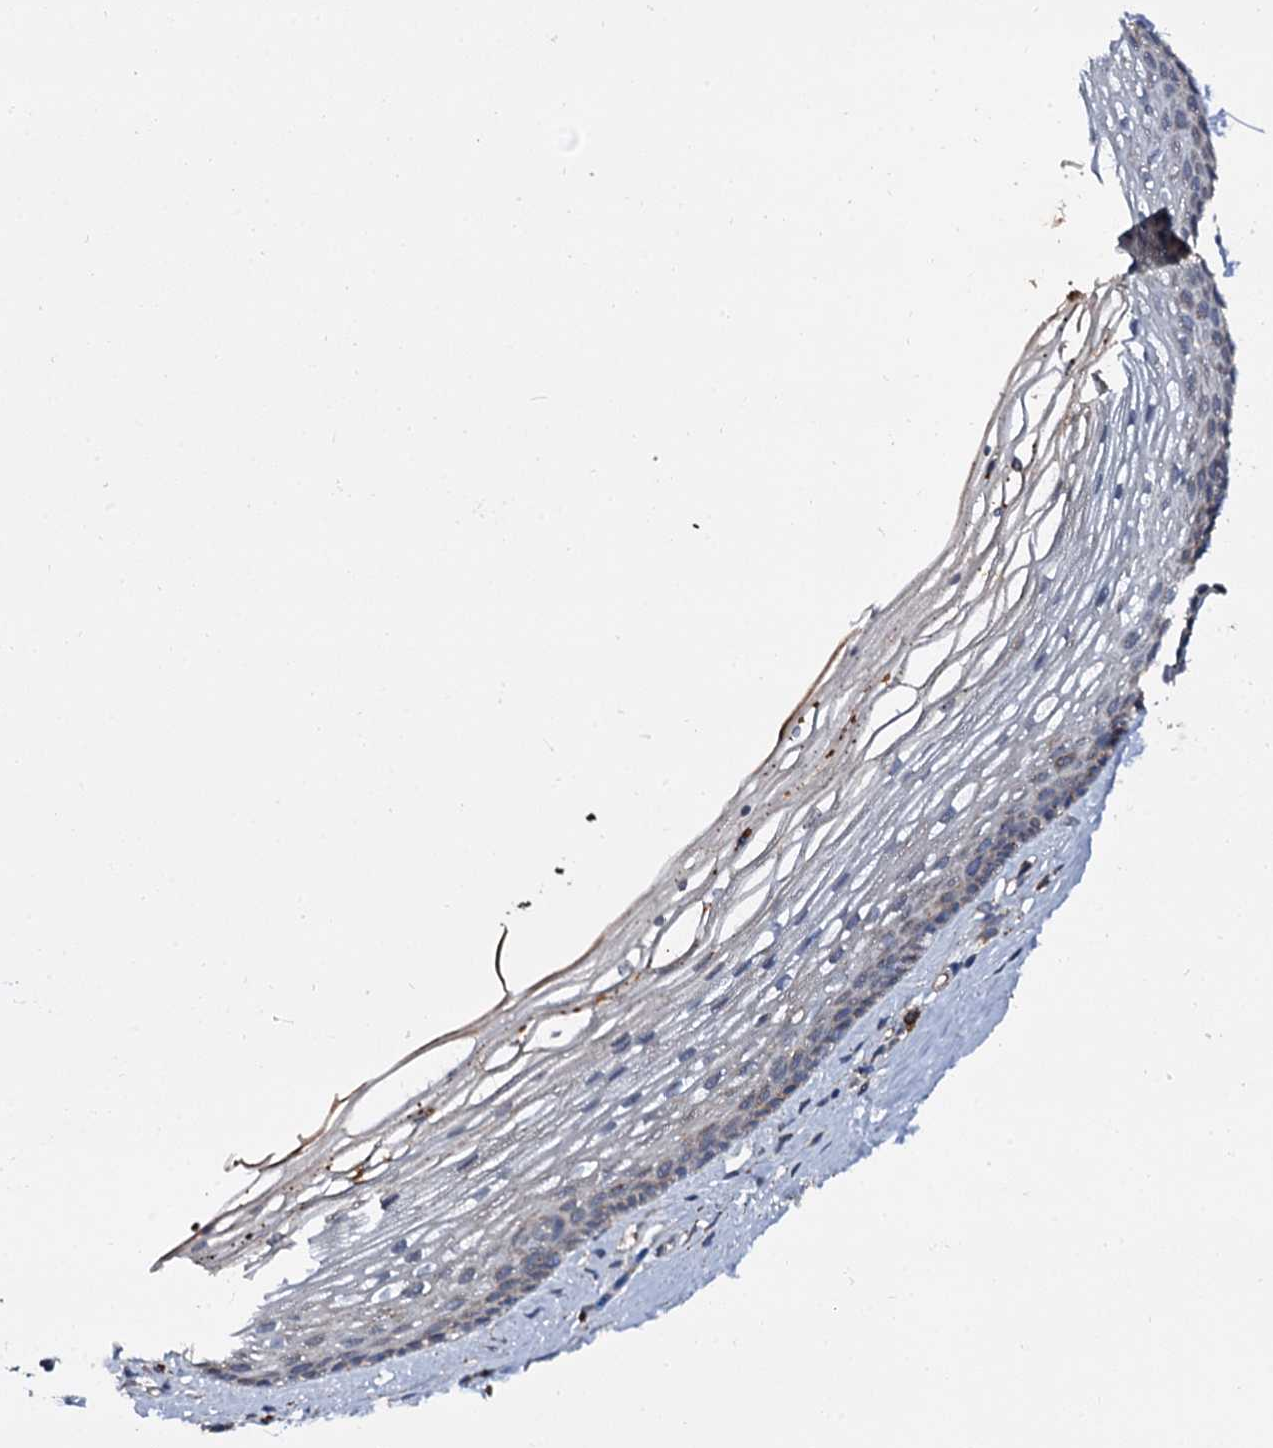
{"staining": {"intensity": "moderate", "quantity": "<25%", "location": "cytoplasmic/membranous"}, "tissue": "vagina", "cell_type": "Squamous epithelial cells", "image_type": "normal", "snomed": [{"axis": "morphology", "description": "Normal tissue, NOS"}, {"axis": "topography", "description": "Vagina"}], "caption": "Squamous epithelial cells display moderate cytoplasmic/membranous positivity in approximately <25% of cells in normal vagina. (brown staining indicates protein expression, while blue staining denotes nuclei).", "gene": "GBA1", "patient": {"sex": "female", "age": 46}}